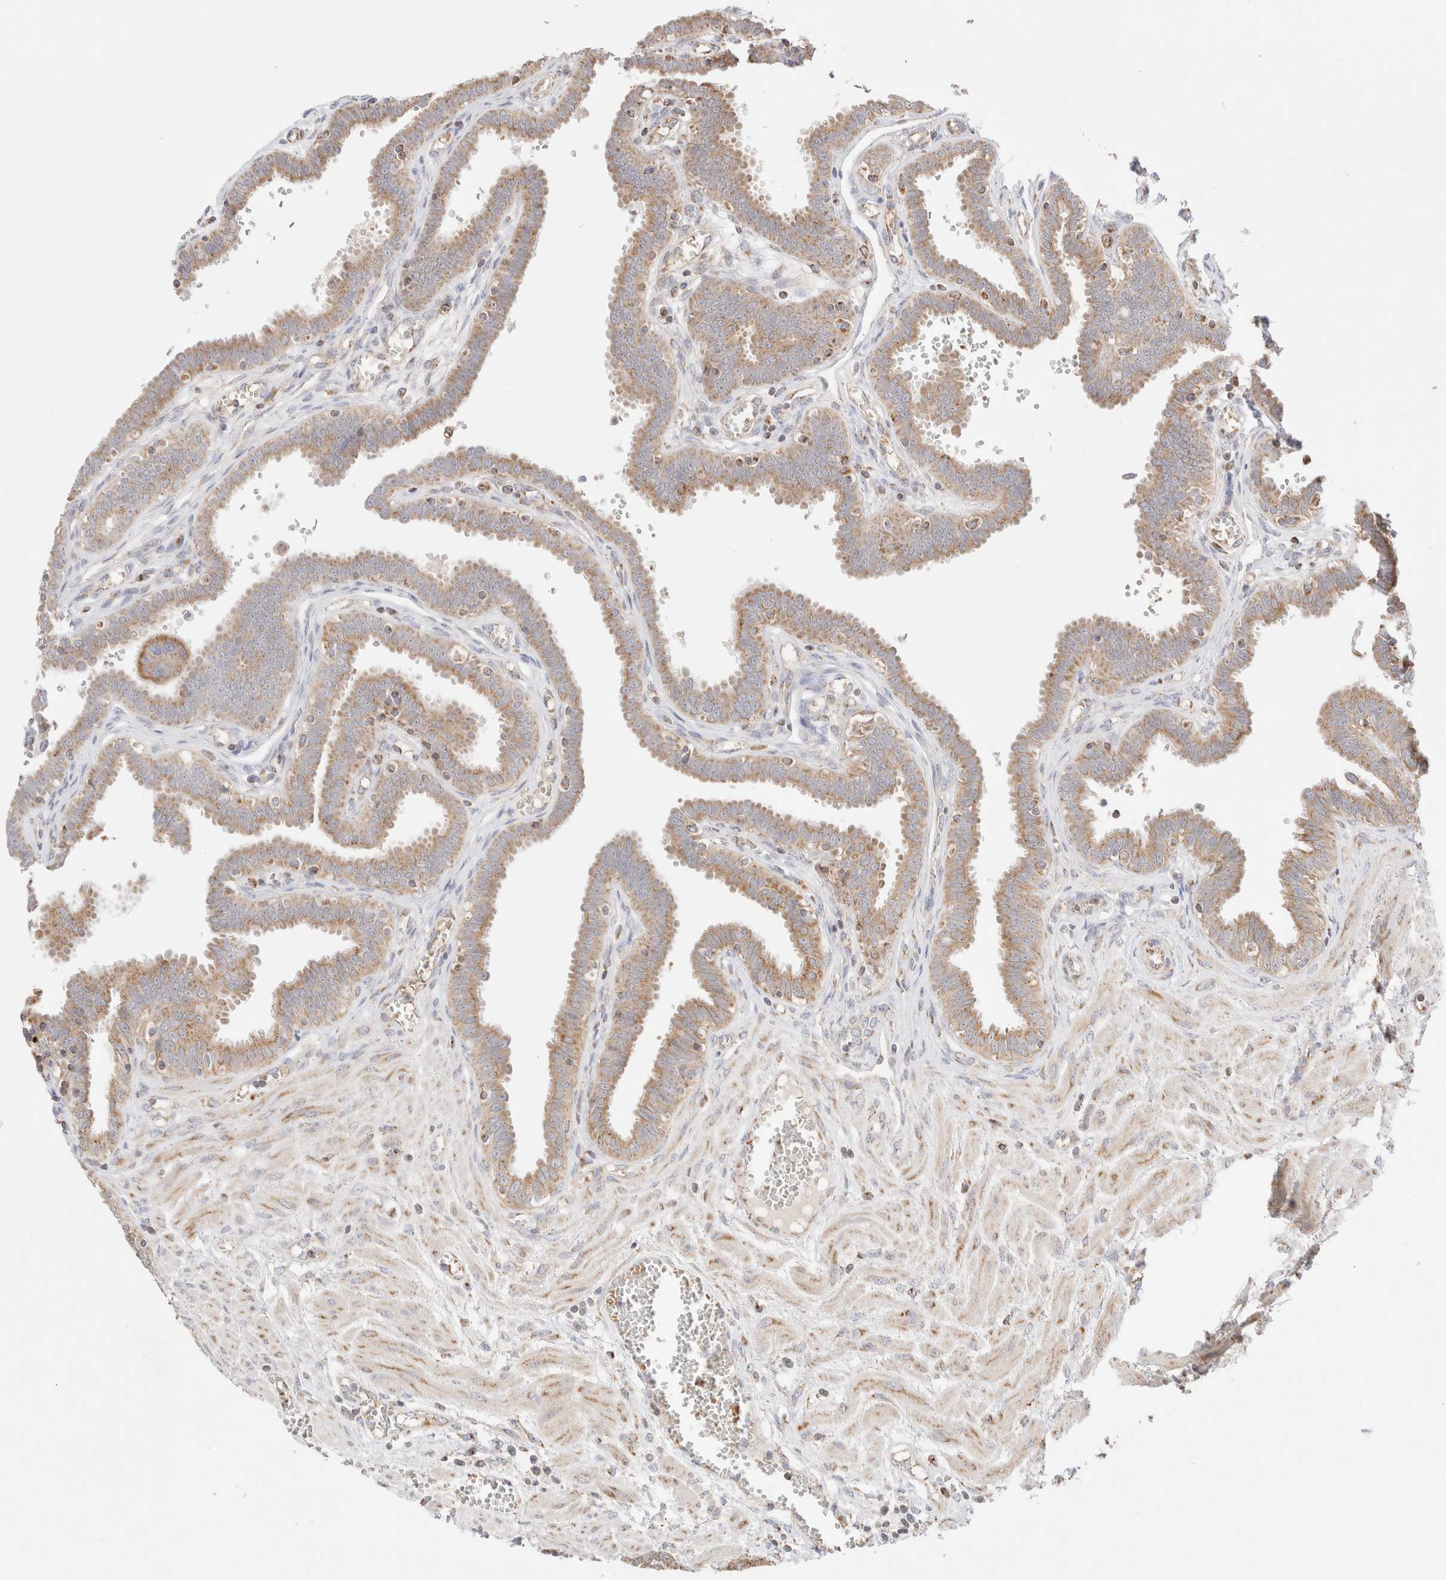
{"staining": {"intensity": "moderate", "quantity": ">75%", "location": "cytoplasmic/membranous"}, "tissue": "fallopian tube", "cell_type": "Glandular cells", "image_type": "normal", "snomed": [{"axis": "morphology", "description": "Normal tissue, NOS"}, {"axis": "topography", "description": "Fallopian tube"}], "caption": "This micrograph displays immunohistochemistry (IHC) staining of unremarkable human fallopian tube, with medium moderate cytoplasmic/membranous expression in about >75% of glandular cells.", "gene": "TMPPE", "patient": {"sex": "female", "age": 32}}